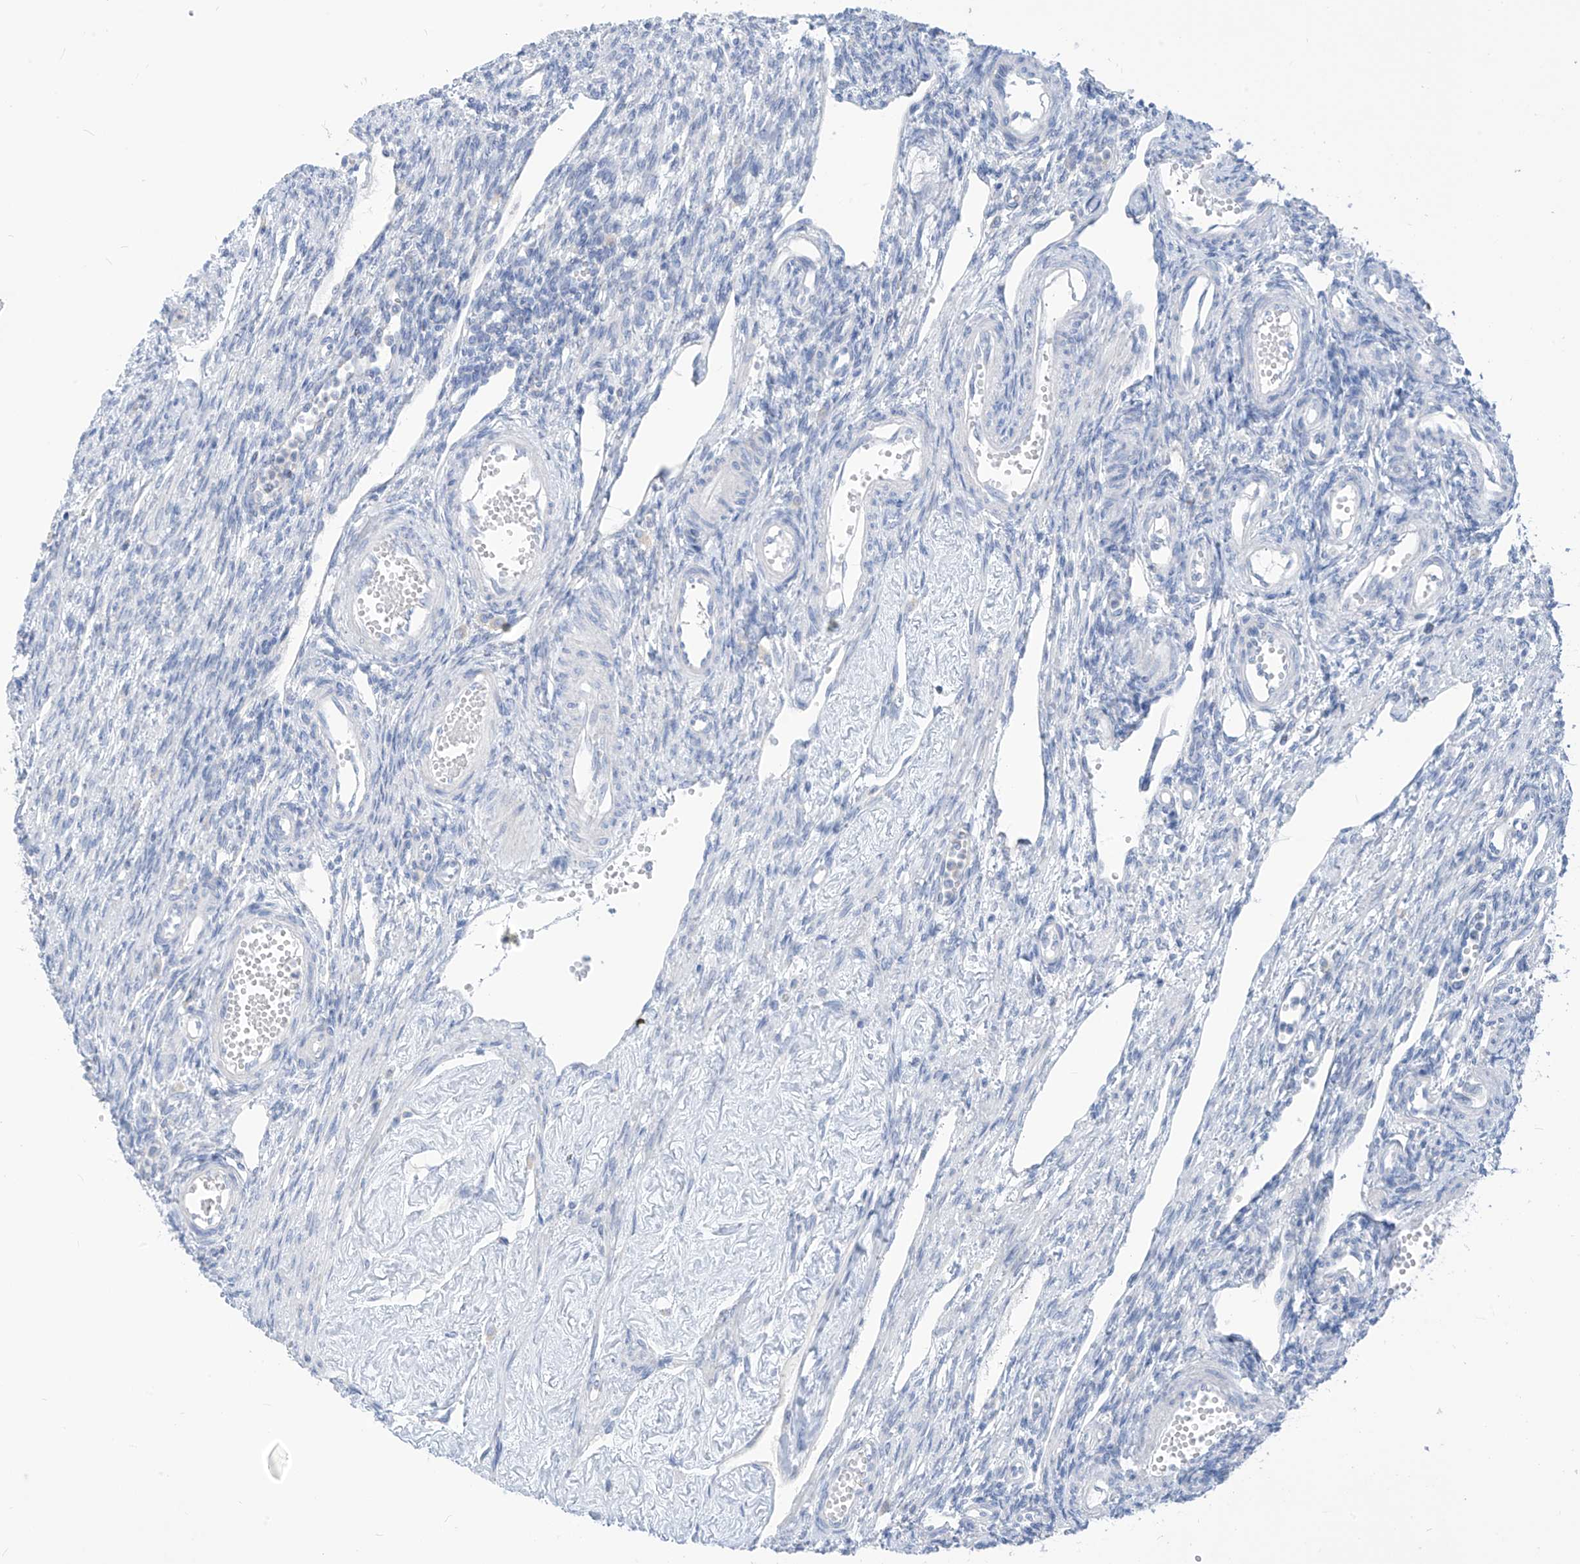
{"staining": {"intensity": "negative", "quantity": "none", "location": "none"}, "tissue": "ovary", "cell_type": "Follicle cells", "image_type": "normal", "snomed": [{"axis": "morphology", "description": "Normal tissue, NOS"}, {"axis": "morphology", "description": "Cyst, NOS"}, {"axis": "topography", "description": "Ovary"}], "caption": "Ovary was stained to show a protein in brown. There is no significant positivity in follicle cells. (DAB (3,3'-diaminobenzidine) immunohistochemistry (IHC), high magnification).", "gene": "ZNF404", "patient": {"sex": "female", "age": 33}}